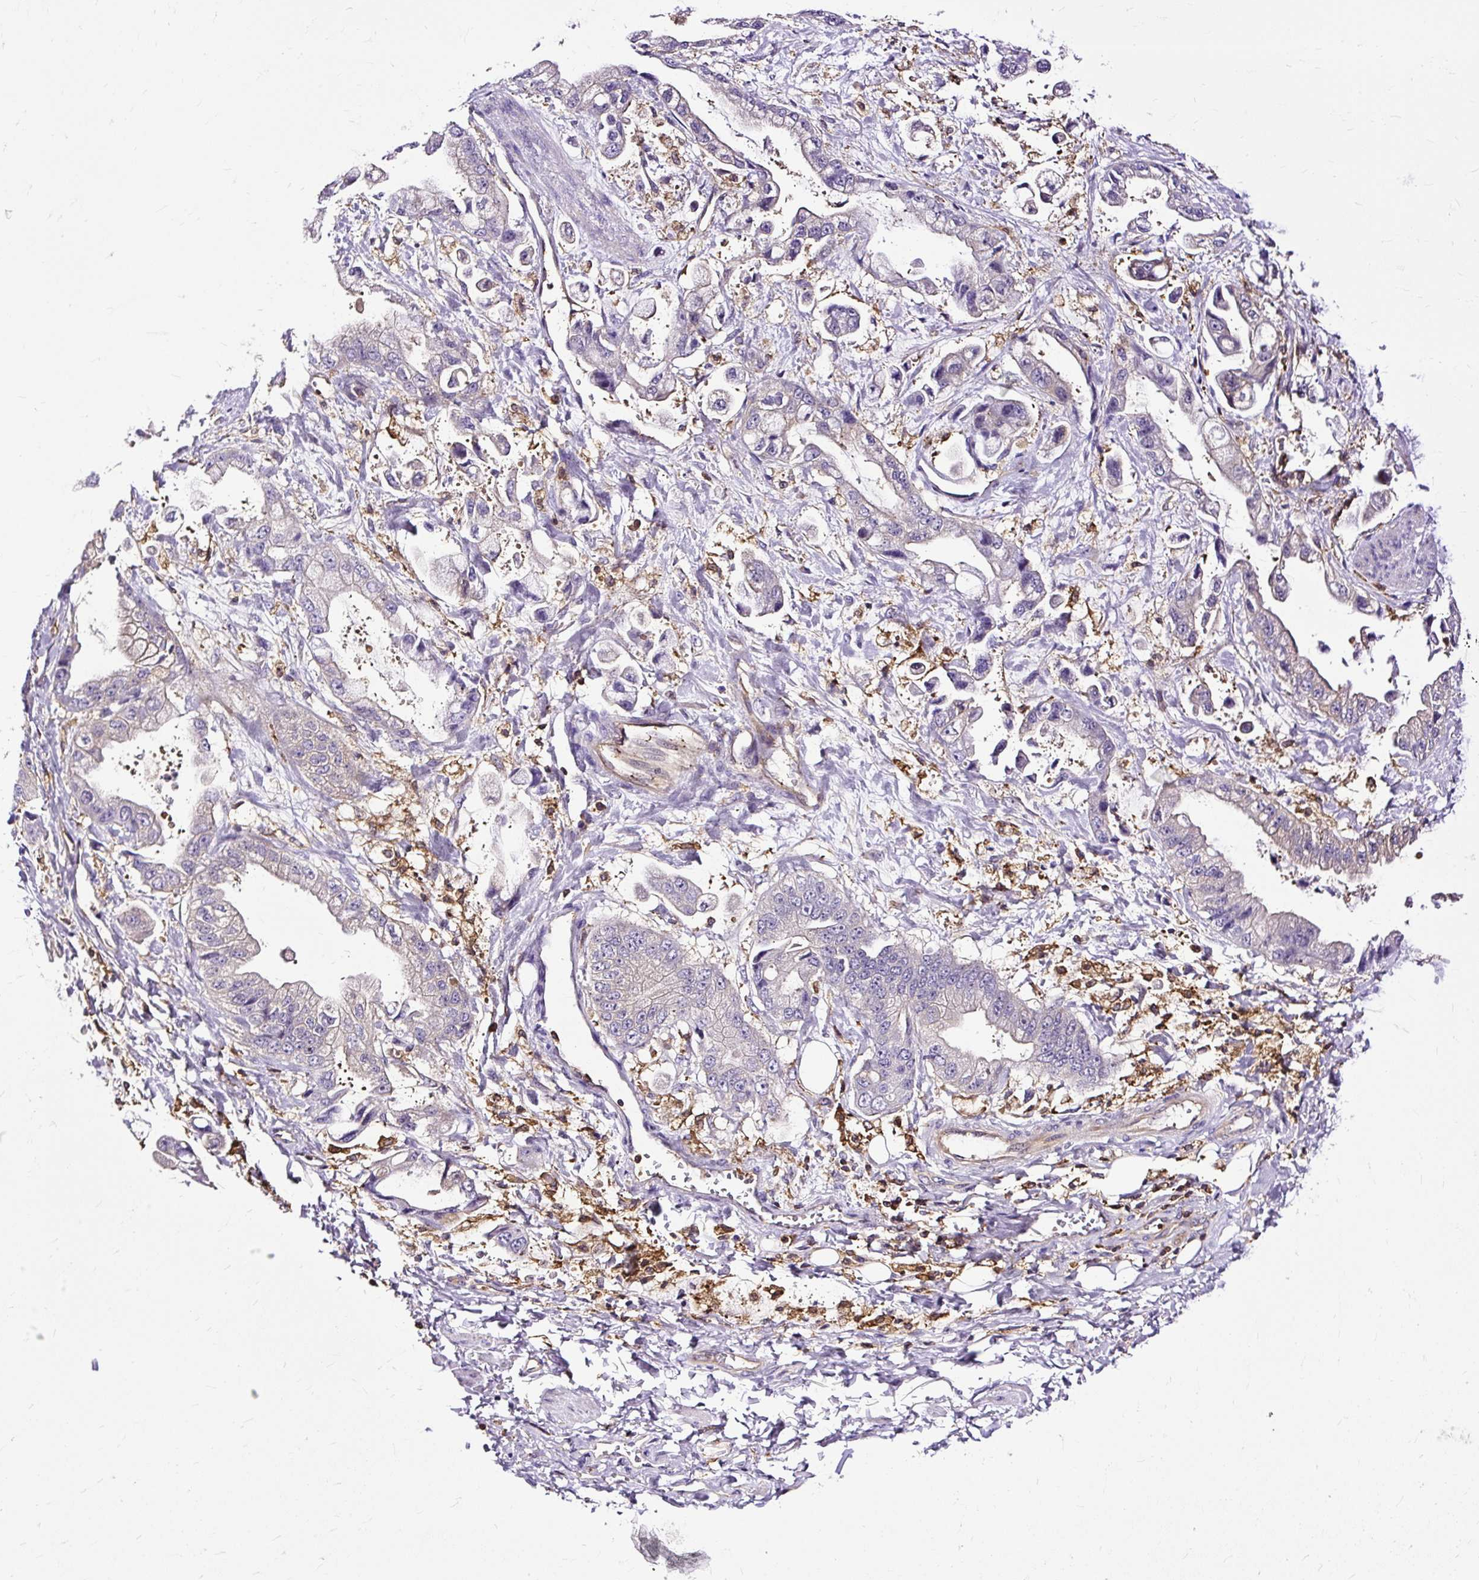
{"staining": {"intensity": "negative", "quantity": "none", "location": "none"}, "tissue": "stomach cancer", "cell_type": "Tumor cells", "image_type": "cancer", "snomed": [{"axis": "morphology", "description": "Adenocarcinoma, NOS"}, {"axis": "topography", "description": "Stomach"}], "caption": "High magnification brightfield microscopy of adenocarcinoma (stomach) stained with DAB (3,3'-diaminobenzidine) (brown) and counterstained with hematoxylin (blue): tumor cells show no significant staining.", "gene": "TWF2", "patient": {"sex": "male", "age": 62}}